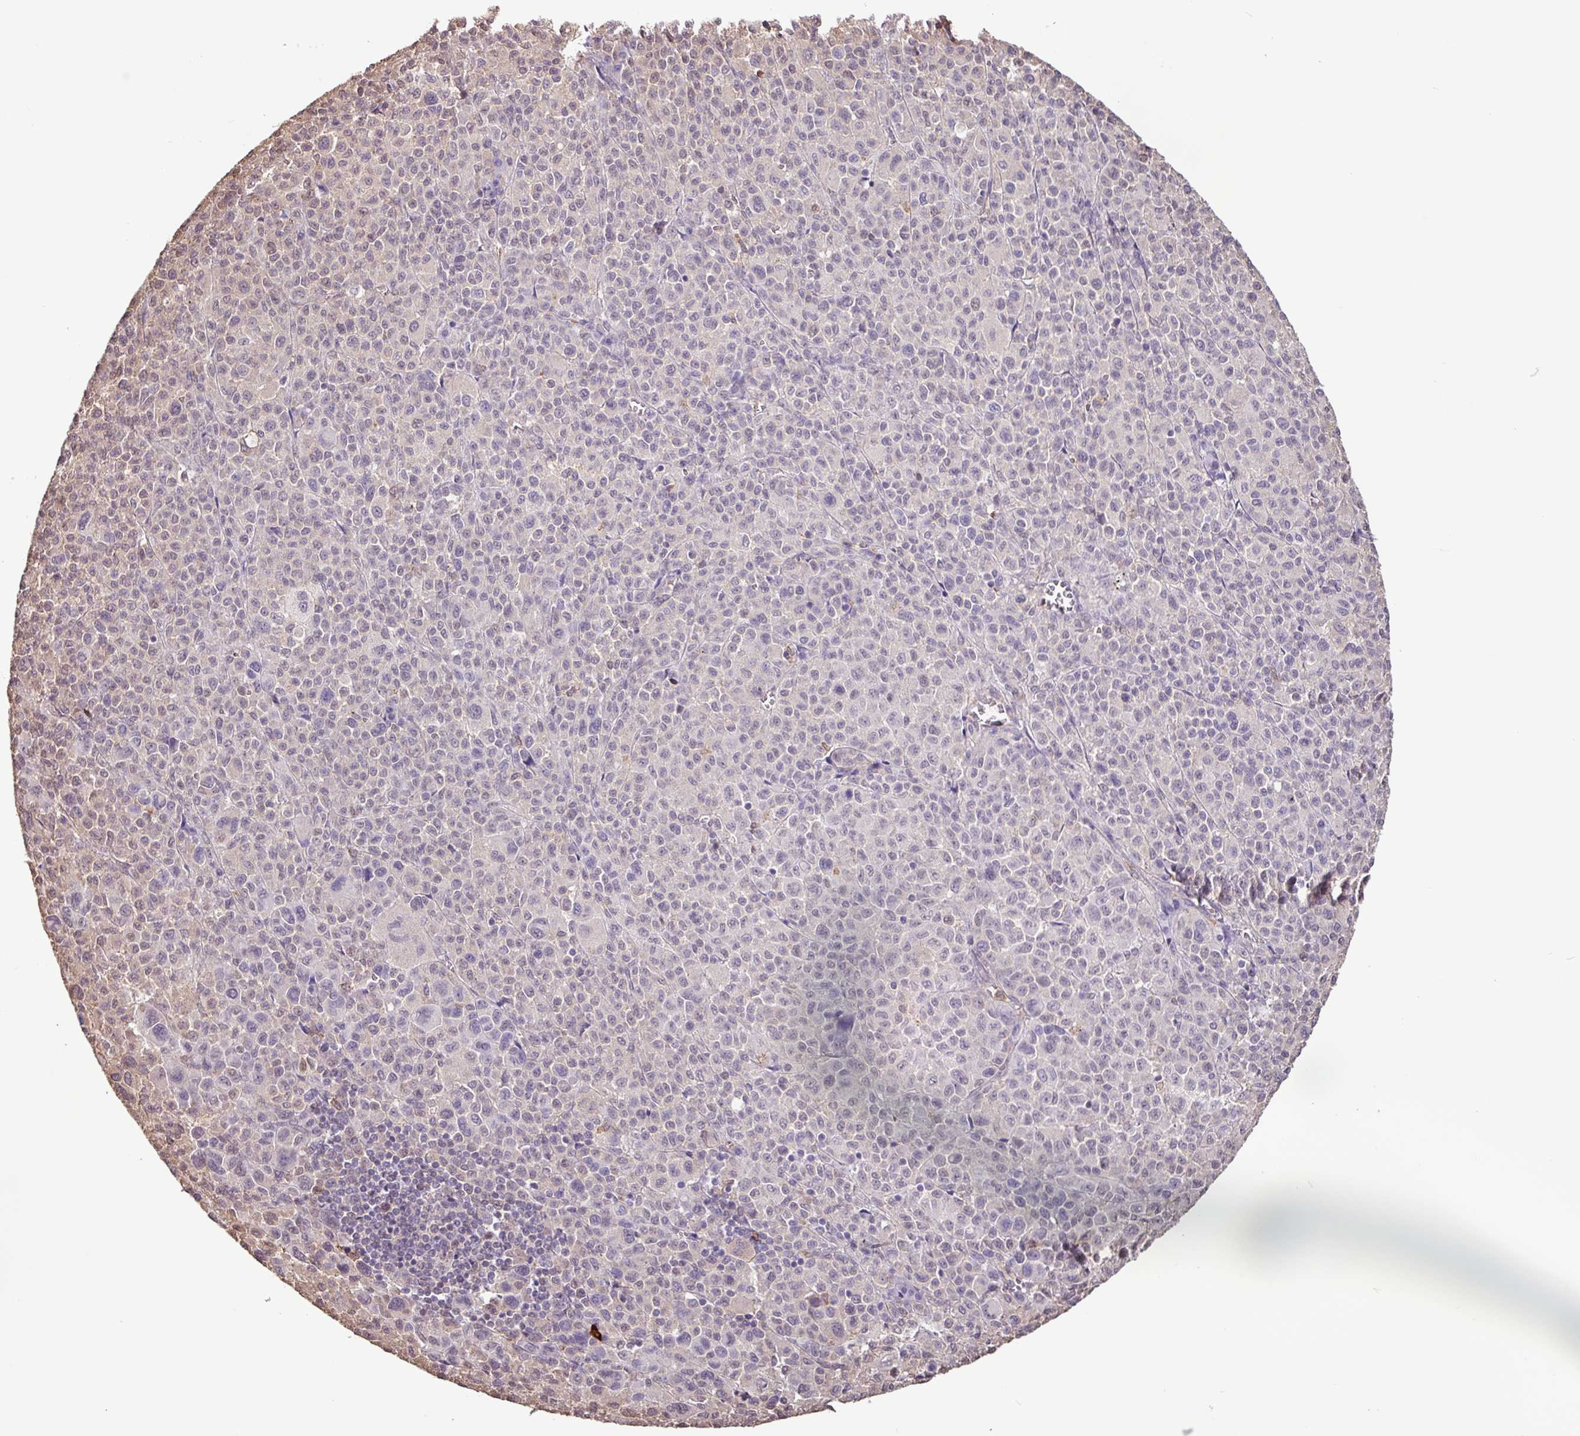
{"staining": {"intensity": "negative", "quantity": "none", "location": "none"}, "tissue": "melanoma", "cell_type": "Tumor cells", "image_type": "cancer", "snomed": [{"axis": "morphology", "description": "Malignant melanoma, Metastatic site"}, {"axis": "topography", "description": "Skin"}], "caption": "Protein analysis of melanoma demonstrates no significant positivity in tumor cells.", "gene": "CHST11", "patient": {"sex": "female", "age": 74}}